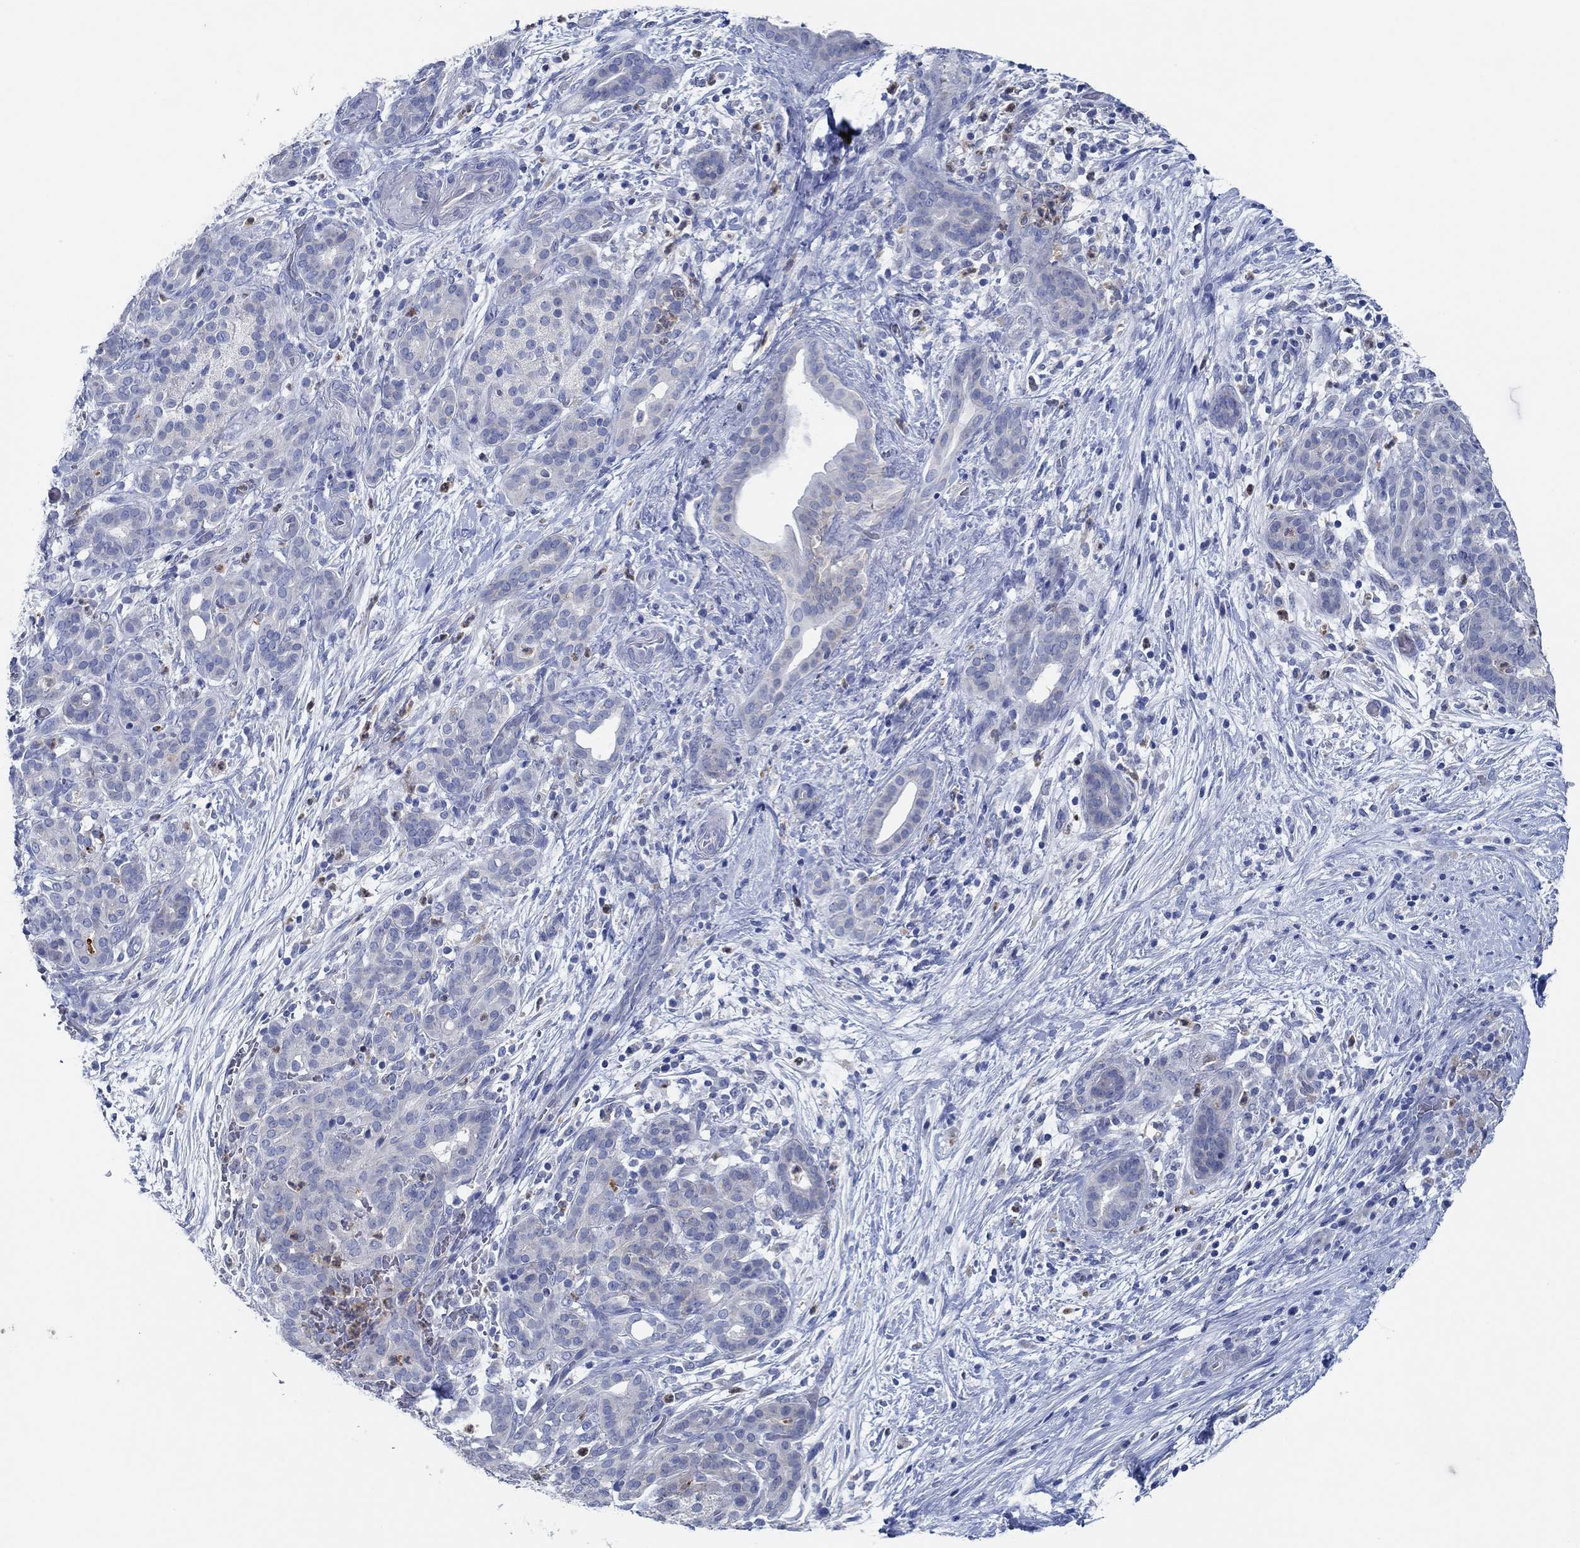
{"staining": {"intensity": "negative", "quantity": "none", "location": "none"}, "tissue": "pancreatic cancer", "cell_type": "Tumor cells", "image_type": "cancer", "snomed": [{"axis": "morphology", "description": "Adenocarcinoma, NOS"}, {"axis": "topography", "description": "Pancreas"}], "caption": "High magnification brightfield microscopy of adenocarcinoma (pancreatic) stained with DAB (brown) and counterstained with hematoxylin (blue): tumor cells show no significant staining. (DAB (3,3'-diaminobenzidine) immunohistochemistry (IHC) visualized using brightfield microscopy, high magnification).", "gene": "ZNF671", "patient": {"sex": "male", "age": 44}}